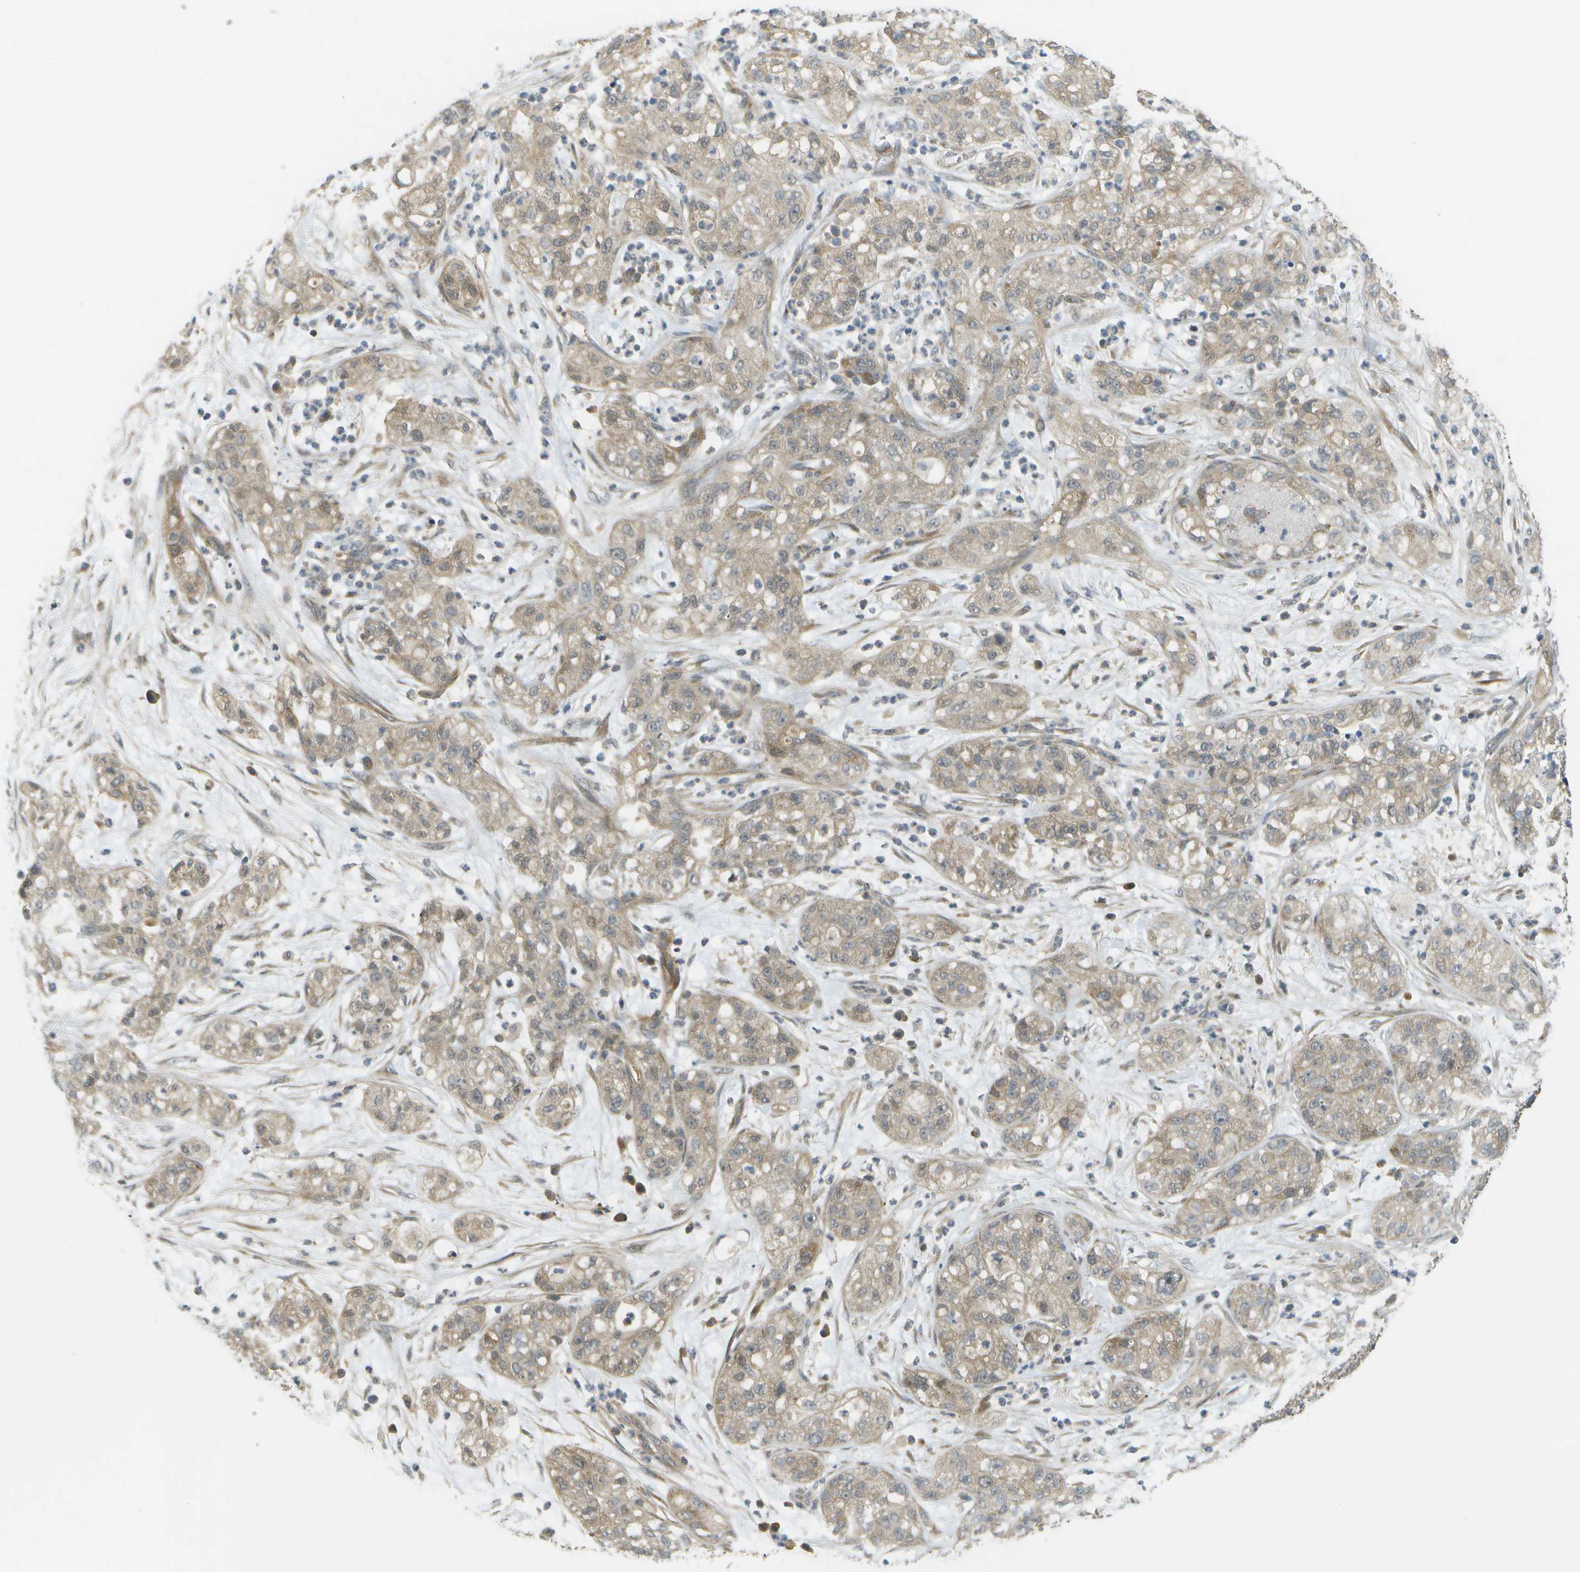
{"staining": {"intensity": "weak", "quantity": ">75%", "location": "cytoplasmic/membranous"}, "tissue": "pancreatic cancer", "cell_type": "Tumor cells", "image_type": "cancer", "snomed": [{"axis": "morphology", "description": "Adenocarcinoma, NOS"}, {"axis": "topography", "description": "Pancreas"}], "caption": "Pancreatic cancer stained for a protein (brown) demonstrates weak cytoplasmic/membranous positive expression in about >75% of tumor cells.", "gene": "WNK2", "patient": {"sex": "female", "age": 78}}